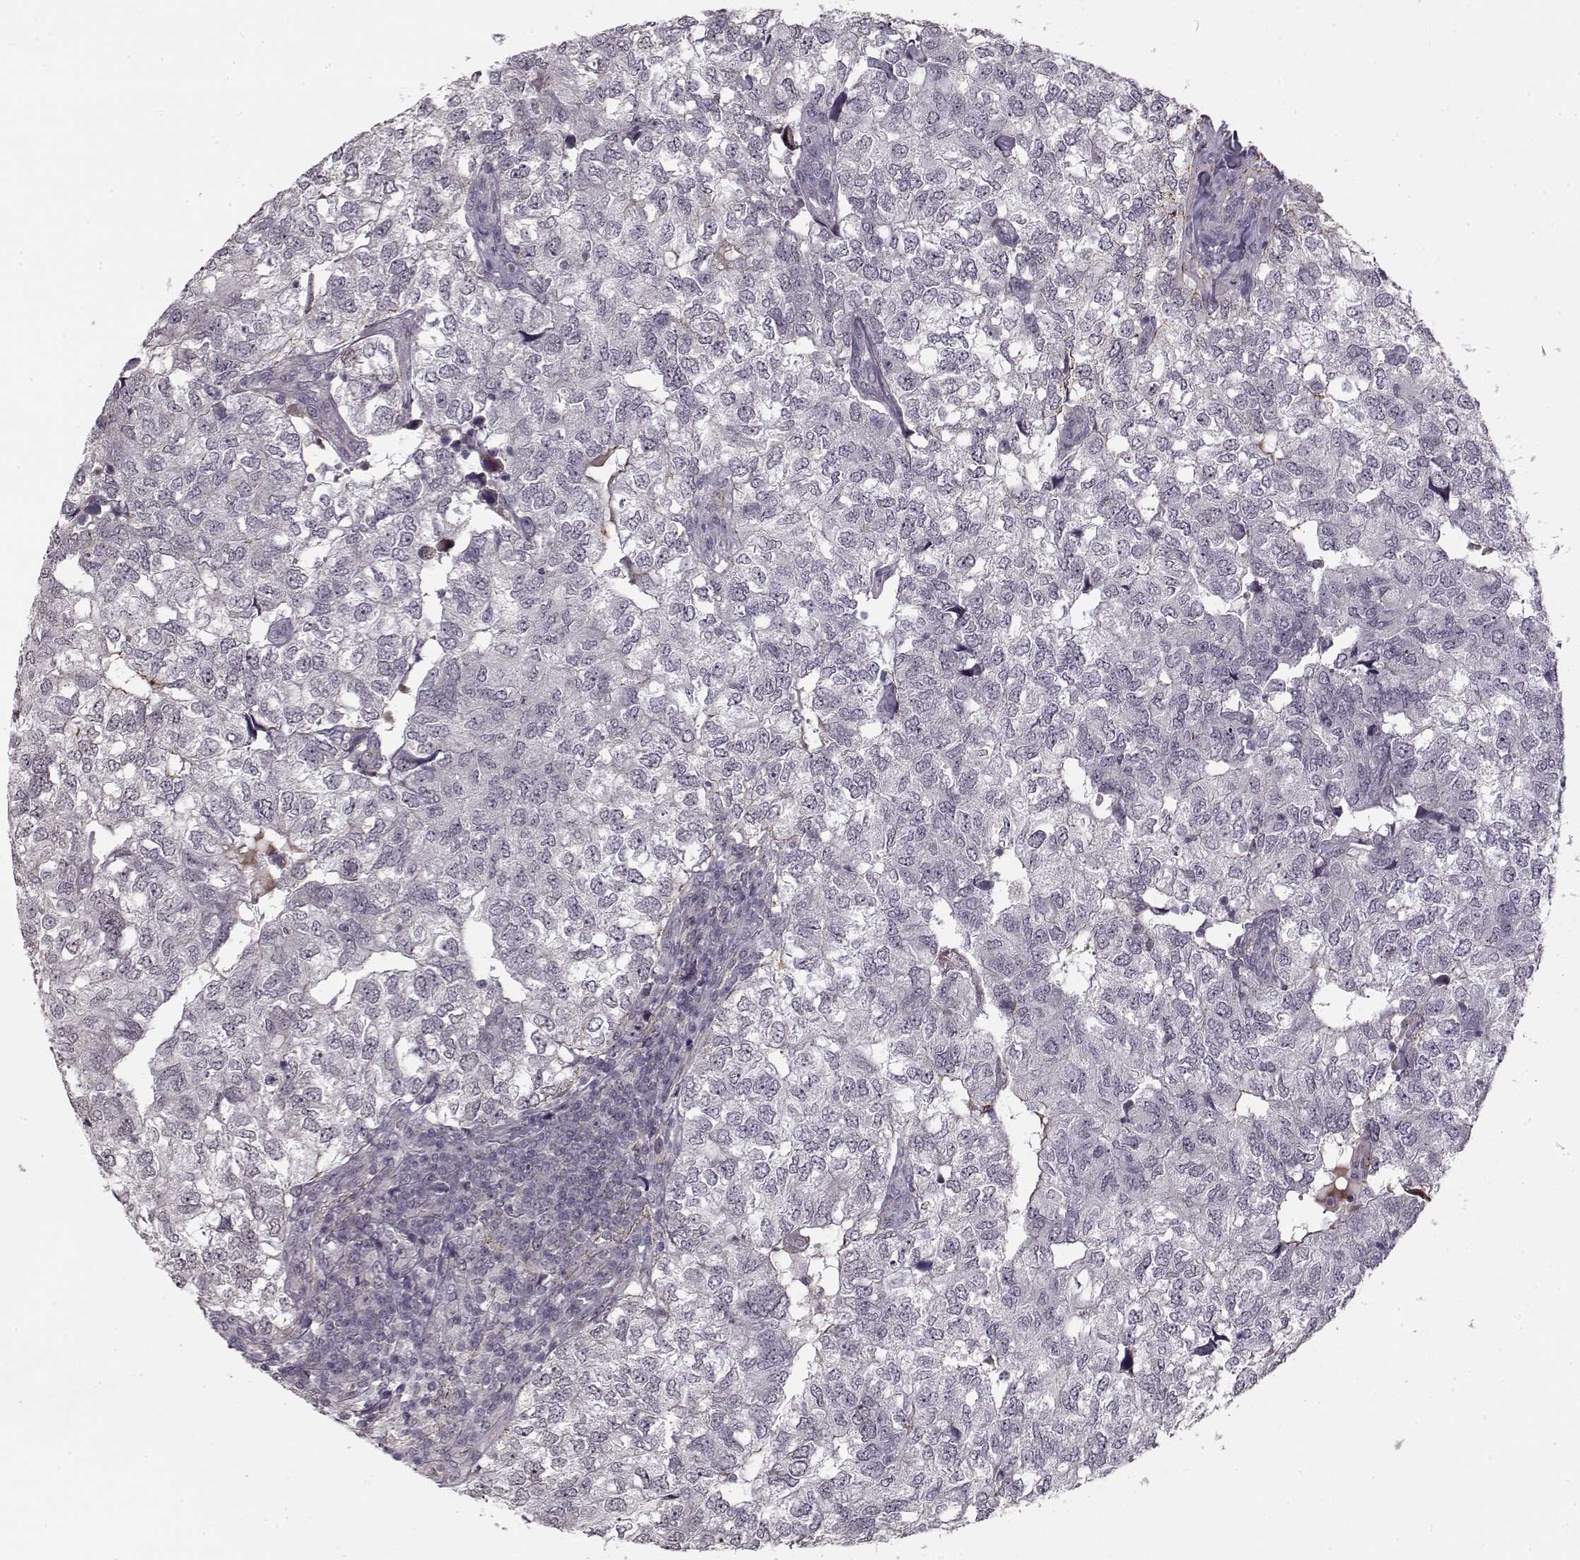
{"staining": {"intensity": "negative", "quantity": "none", "location": "none"}, "tissue": "breast cancer", "cell_type": "Tumor cells", "image_type": "cancer", "snomed": [{"axis": "morphology", "description": "Duct carcinoma"}, {"axis": "topography", "description": "Breast"}], "caption": "An immunohistochemistry (IHC) photomicrograph of breast cancer is shown. There is no staining in tumor cells of breast cancer. Nuclei are stained in blue.", "gene": "DNAI3", "patient": {"sex": "female", "age": 30}}